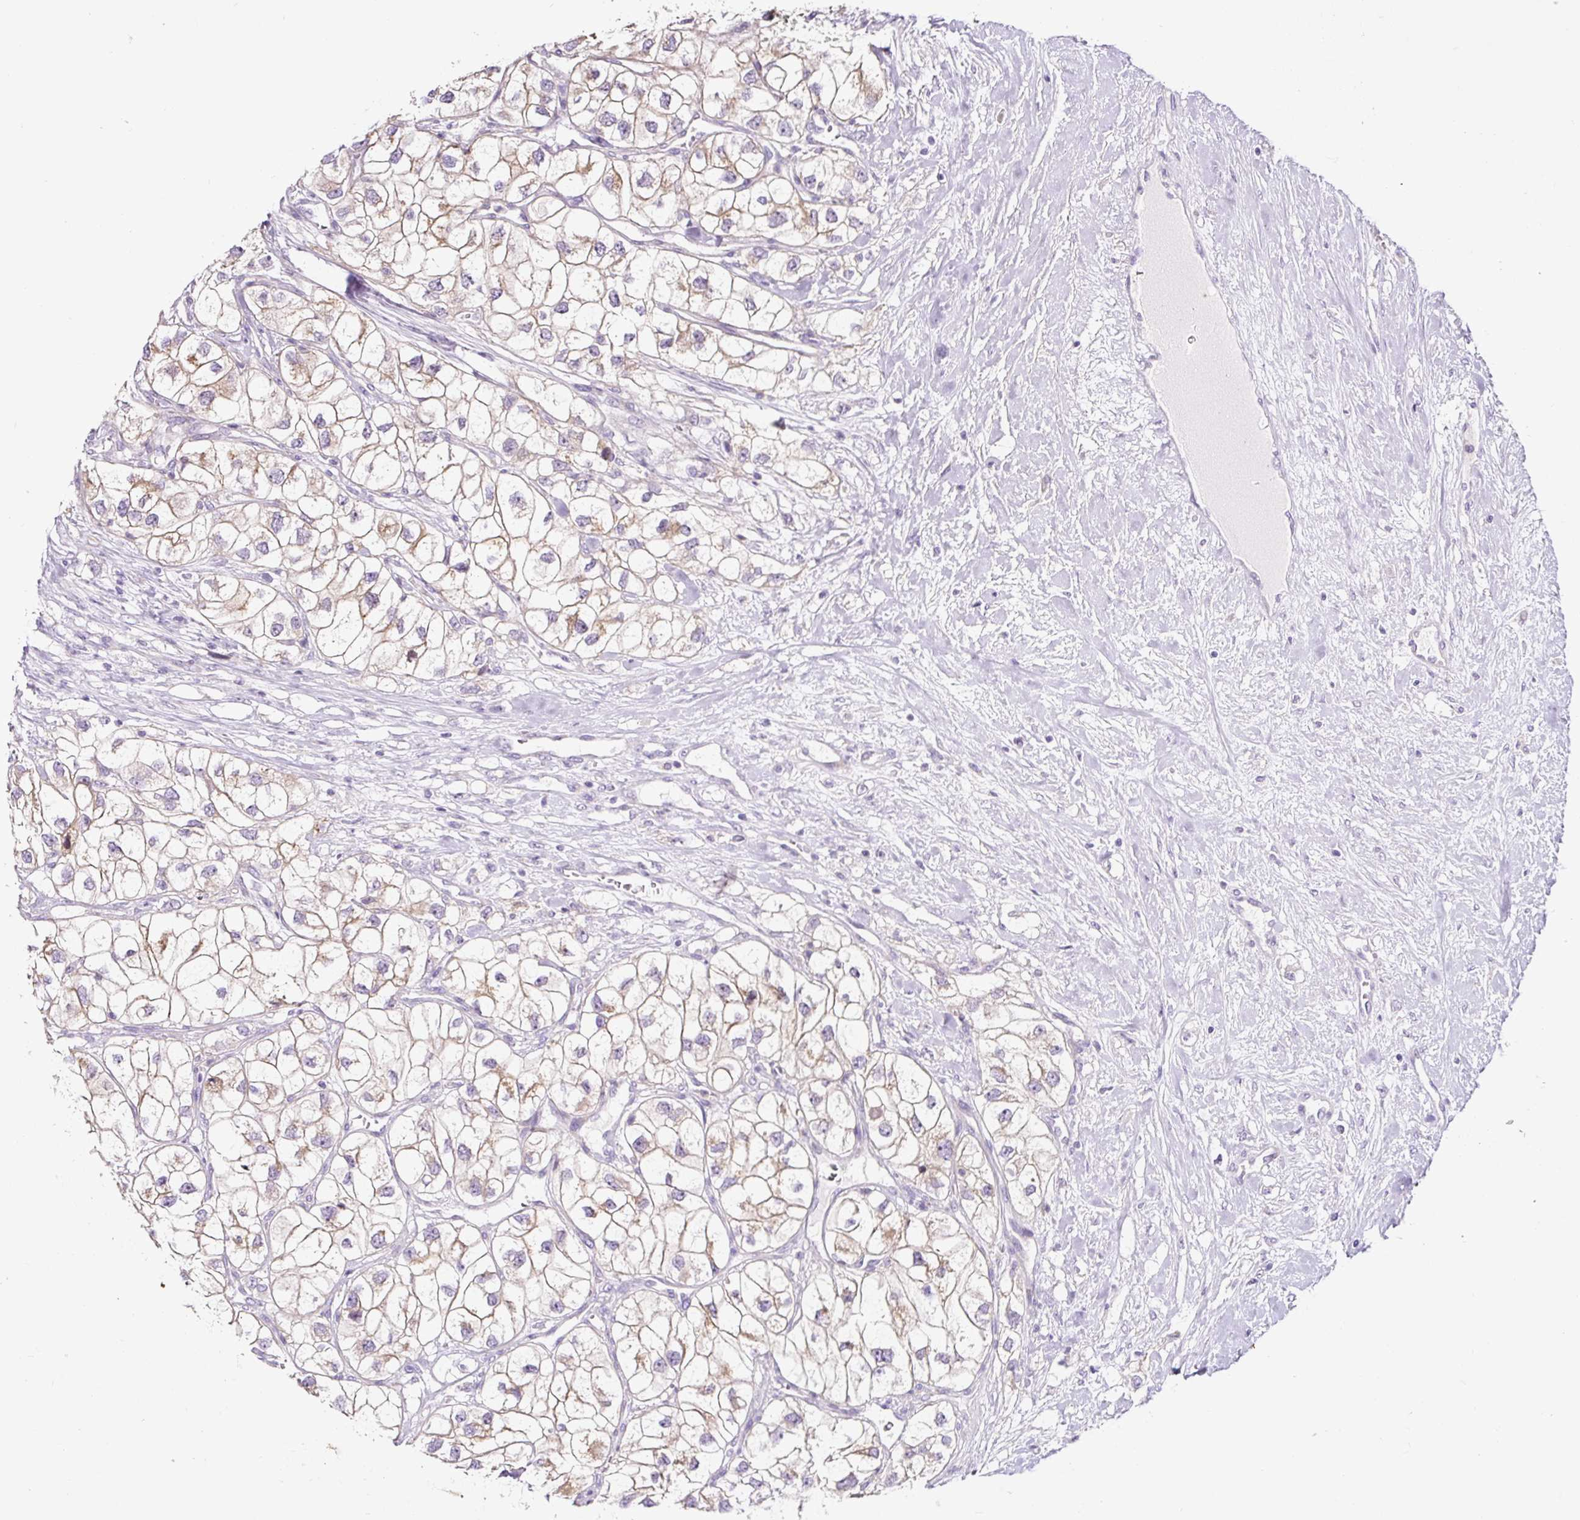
{"staining": {"intensity": "weak", "quantity": "25%-75%", "location": "cytoplasmic/membranous"}, "tissue": "renal cancer", "cell_type": "Tumor cells", "image_type": "cancer", "snomed": [{"axis": "morphology", "description": "Adenocarcinoma, NOS"}, {"axis": "topography", "description": "Kidney"}], "caption": "Human adenocarcinoma (renal) stained with a brown dye demonstrates weak cytoplasmic/membranous positive positivity in about 25%-75% of tumor cells.", "gene": "HPS4", "patient": {"sex": "male", "age": 59}}